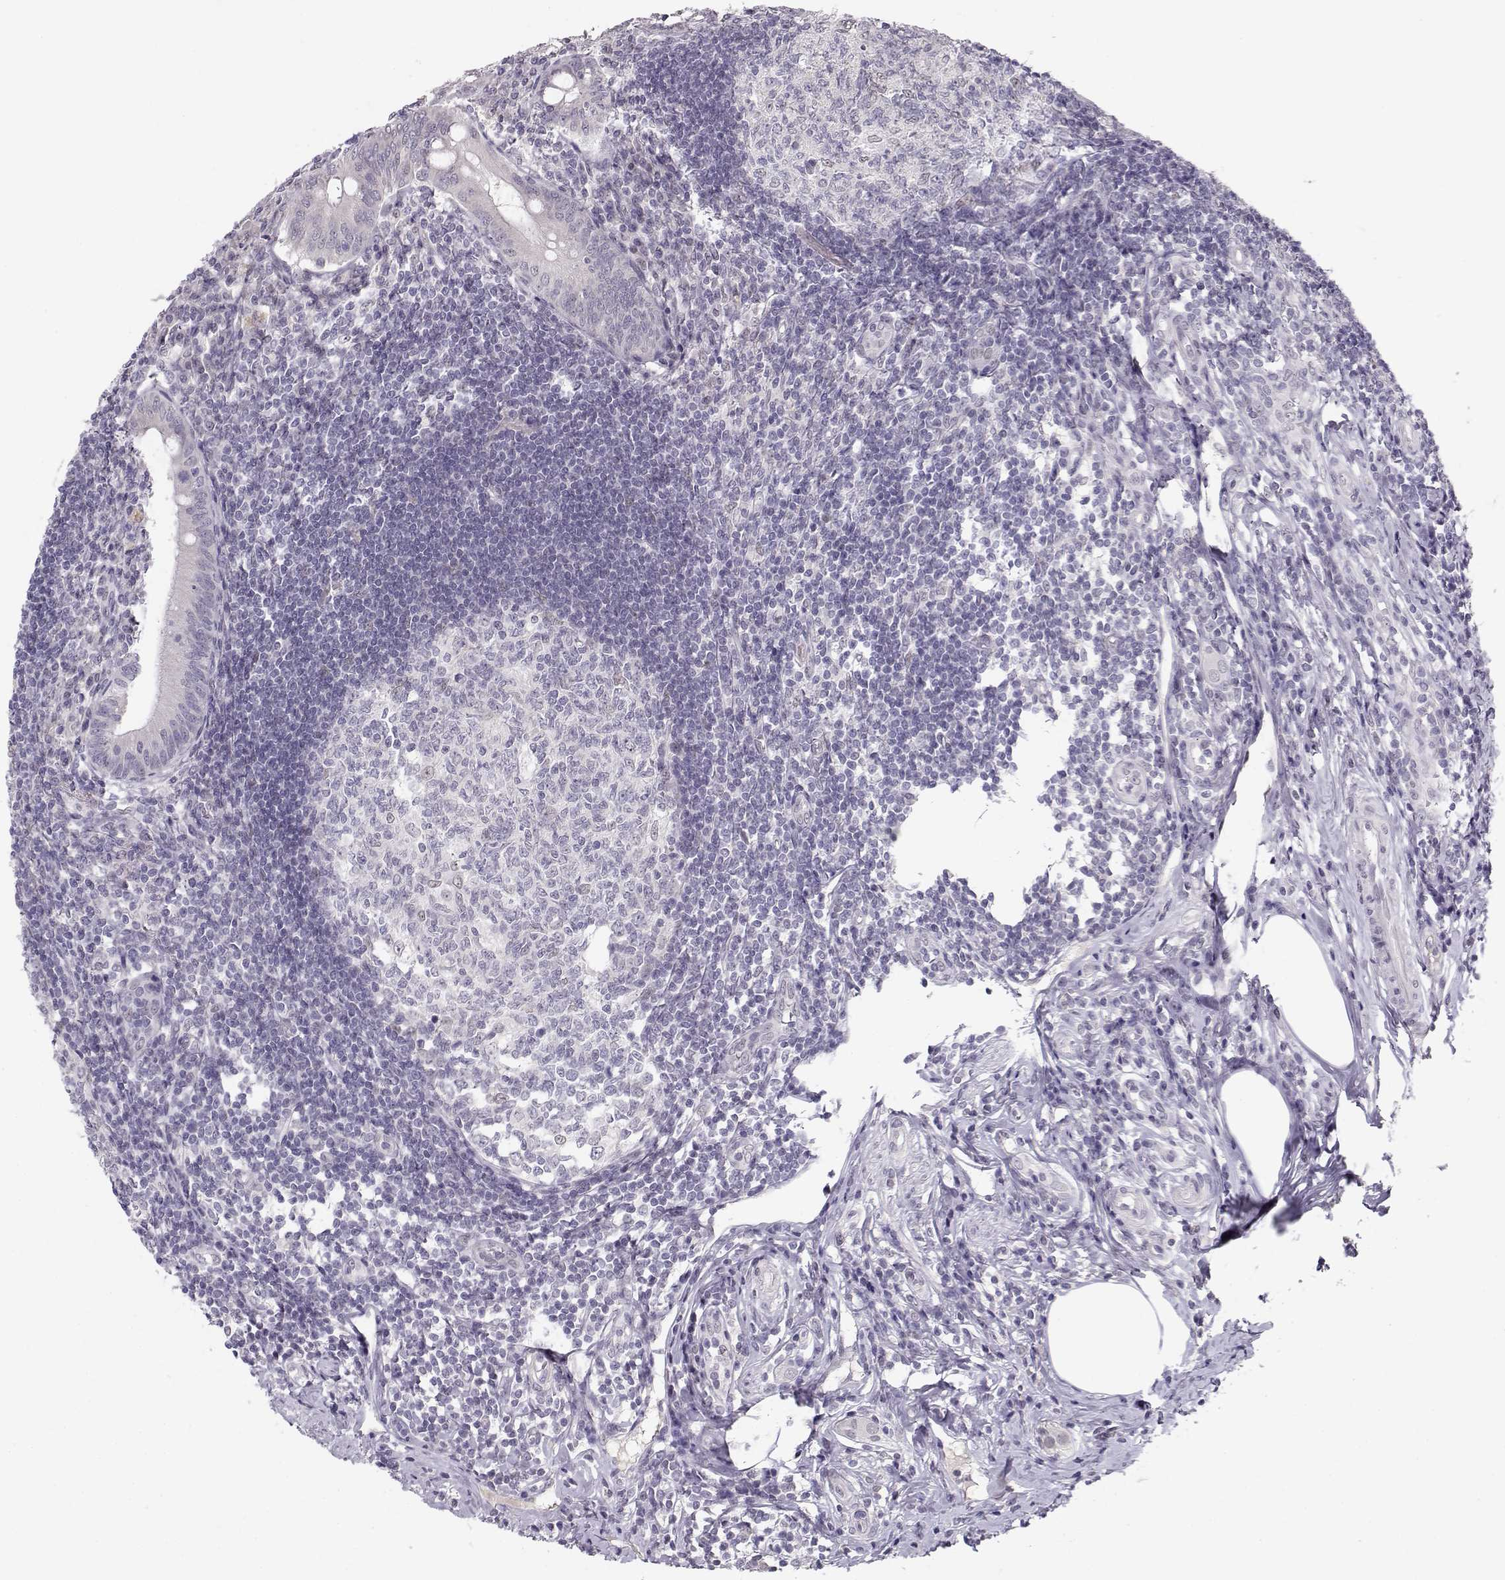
{"staining": {"intensity": "negative", "quantity": "none", "location": "none"}, "tissue": "appendix", "cell_type": "Glandular cells", "image_type": "normal", "snomed": [{"axis": "morphology", "description": "Normal tissue, NOS"}, {"axis": "morphology", "description": "Inflammation, NOS"}, {"axis": "topography", "description": "Appendix"}], "caption": "Glandular cells show no significant protein staining in normal appendix. (Immunohistochemistry (ihc), brightfield microscopy, high magnification).", "gene": "C16orf86", "patient": {"sex": "male", "age": 16}}